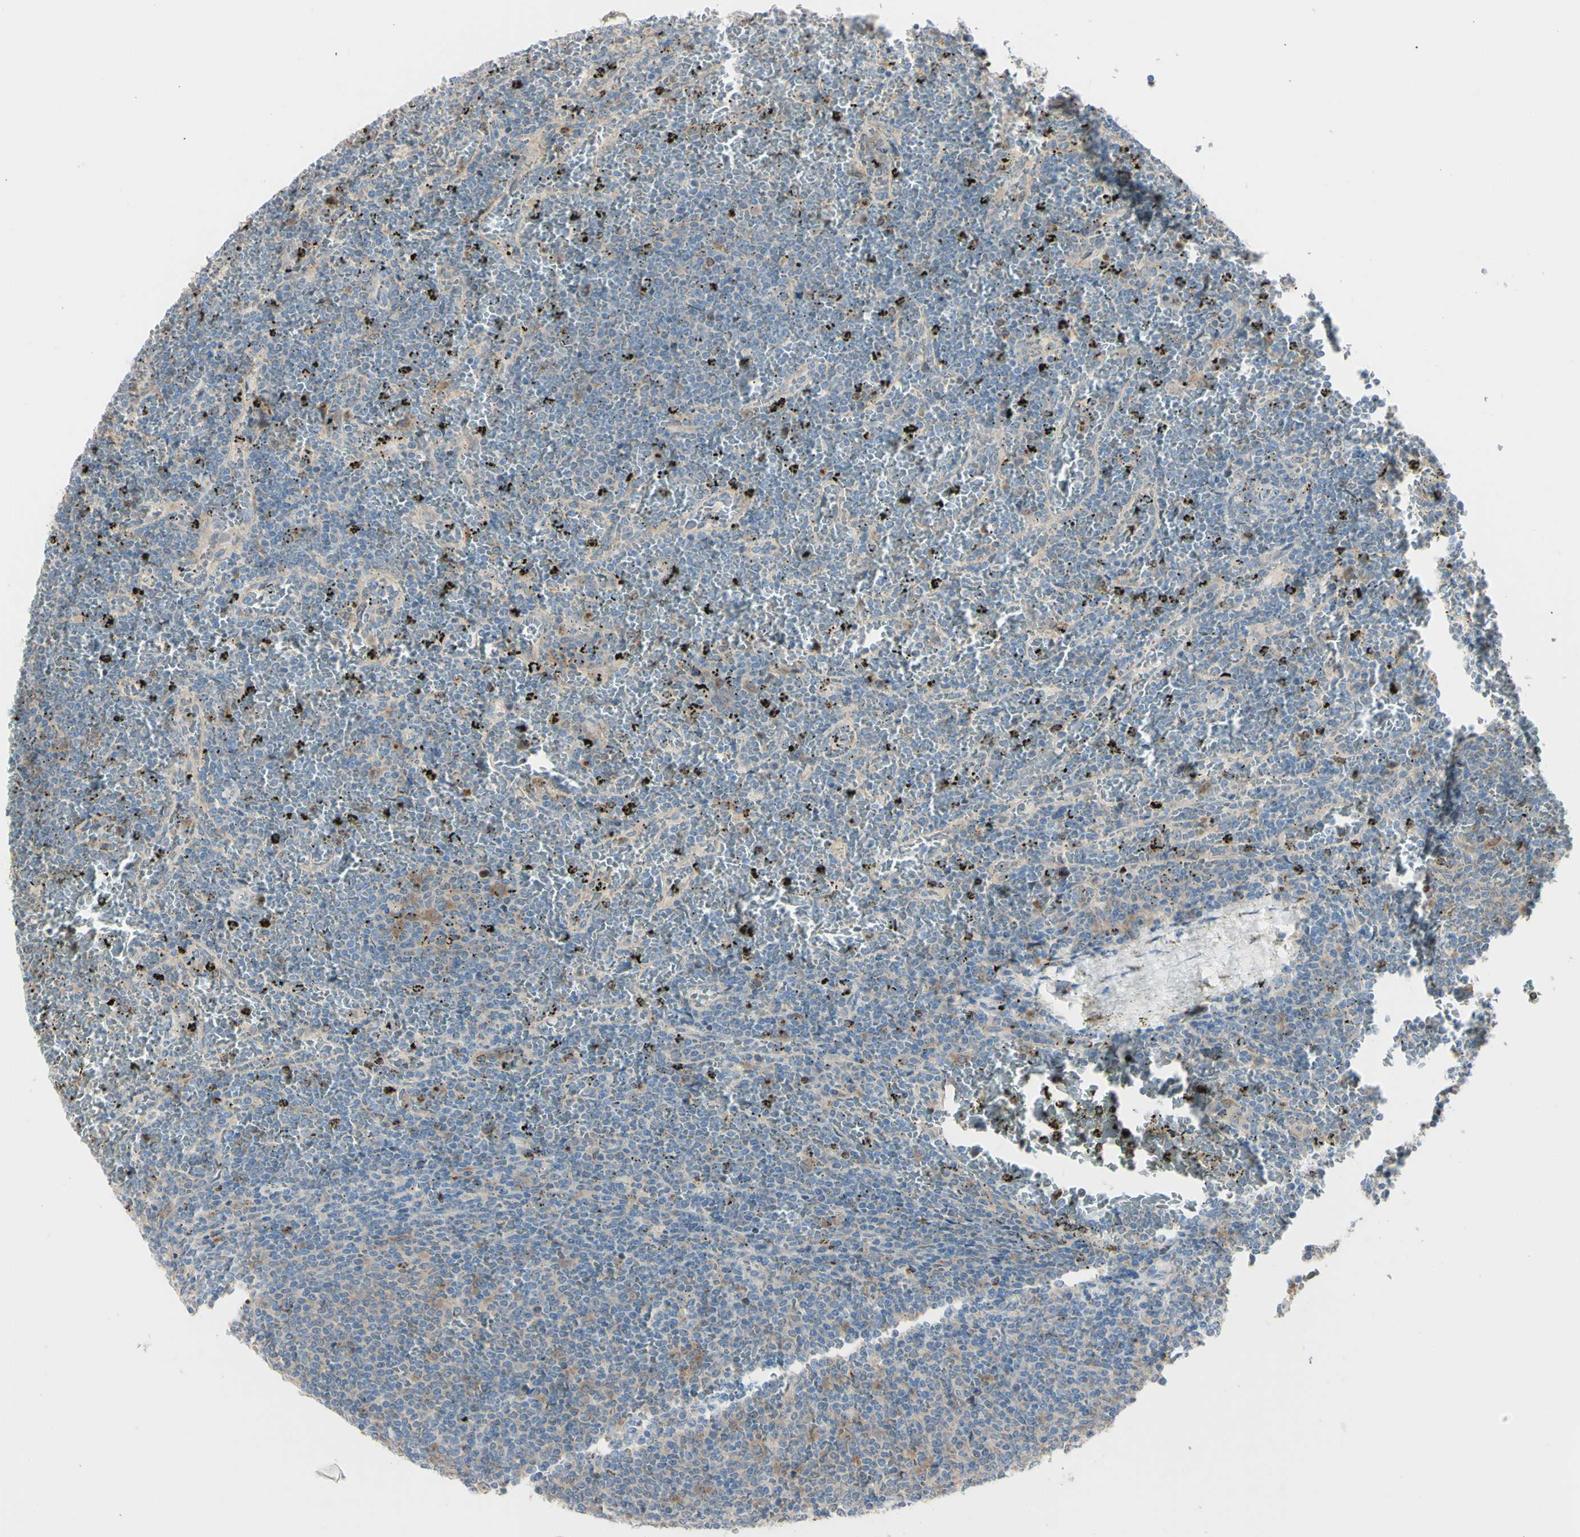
{"staining": {"intensity": "moderate", "quantity": "<25%", "location": "cytoplasmic/membranous"}, "tissue": "lymphoma", "cell_type": "Tumor cells", "image_type": "cancer", "snomed": [{"axis": "morphology", "description": "Malignant lymphoma, non-Hodgkin's type, Low grade"}, {"axis": "topography", "description": "Spleen"}], "caption": "Human lymphoma stained for a protein (brown) reveals moderate cytoplasmic/membranous positive expression in about <25% of tumor cells.", "gene": "EIF5A", "patient": {"sex": "female", "age": 77}}